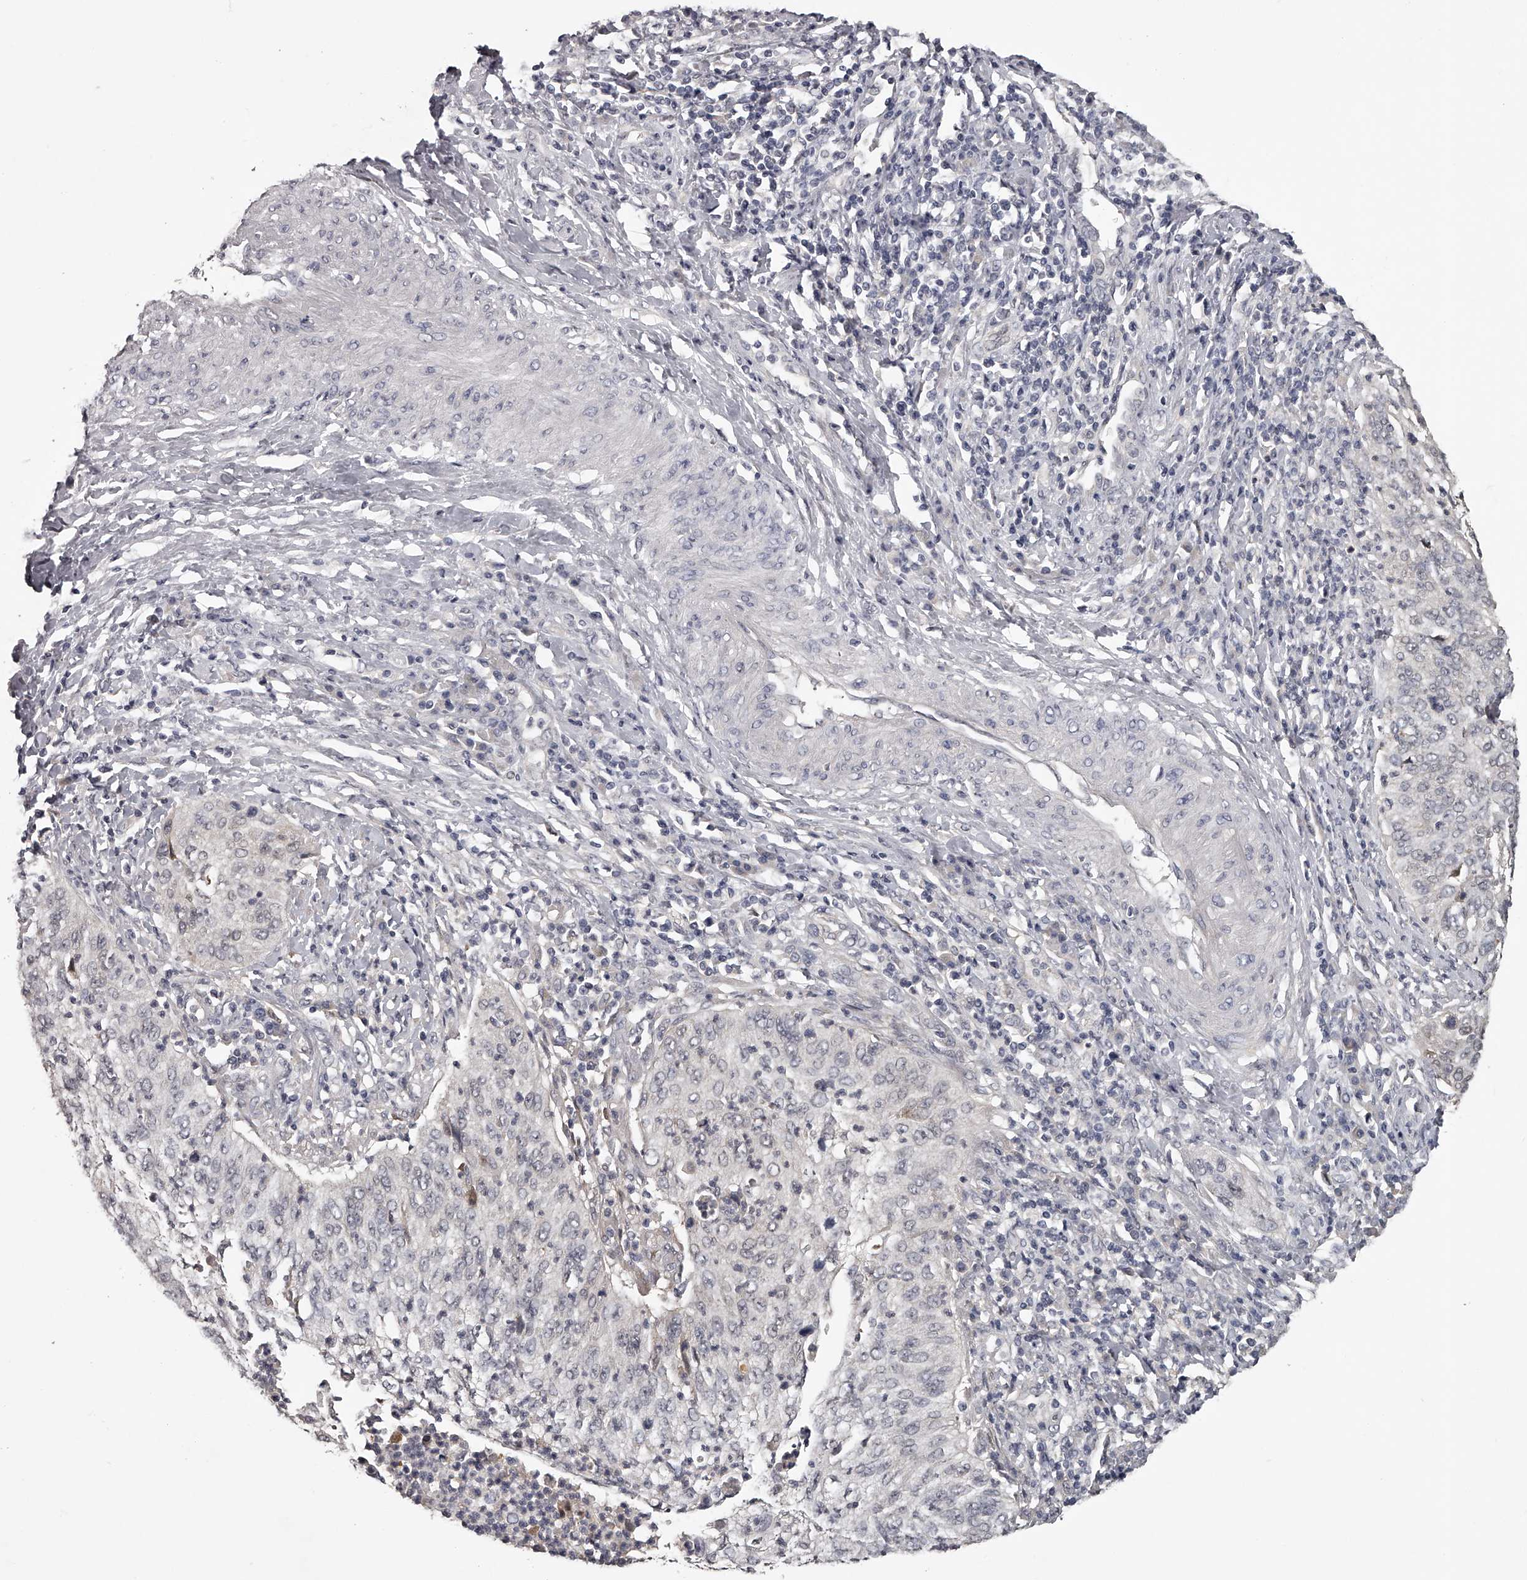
{"staining": {"intensity": "negative", "quantity": "none", "location": "none"}, "tissue": "cervical cancer", "cell_type": "Tumor cells", "image_type": "cancer", "snomed": [{"axis": "morphology", "description": "Squamous cell carcinoma, NOS"}, {"axis": "topography", "description": "Cervix"}], "caption": "Cervical cancer stained for a protein using immunohistochemistry (IHC) reveals no expression tumor cells.", "gene": "GGCT", "patient": {"sex": "female", "age": 30}}